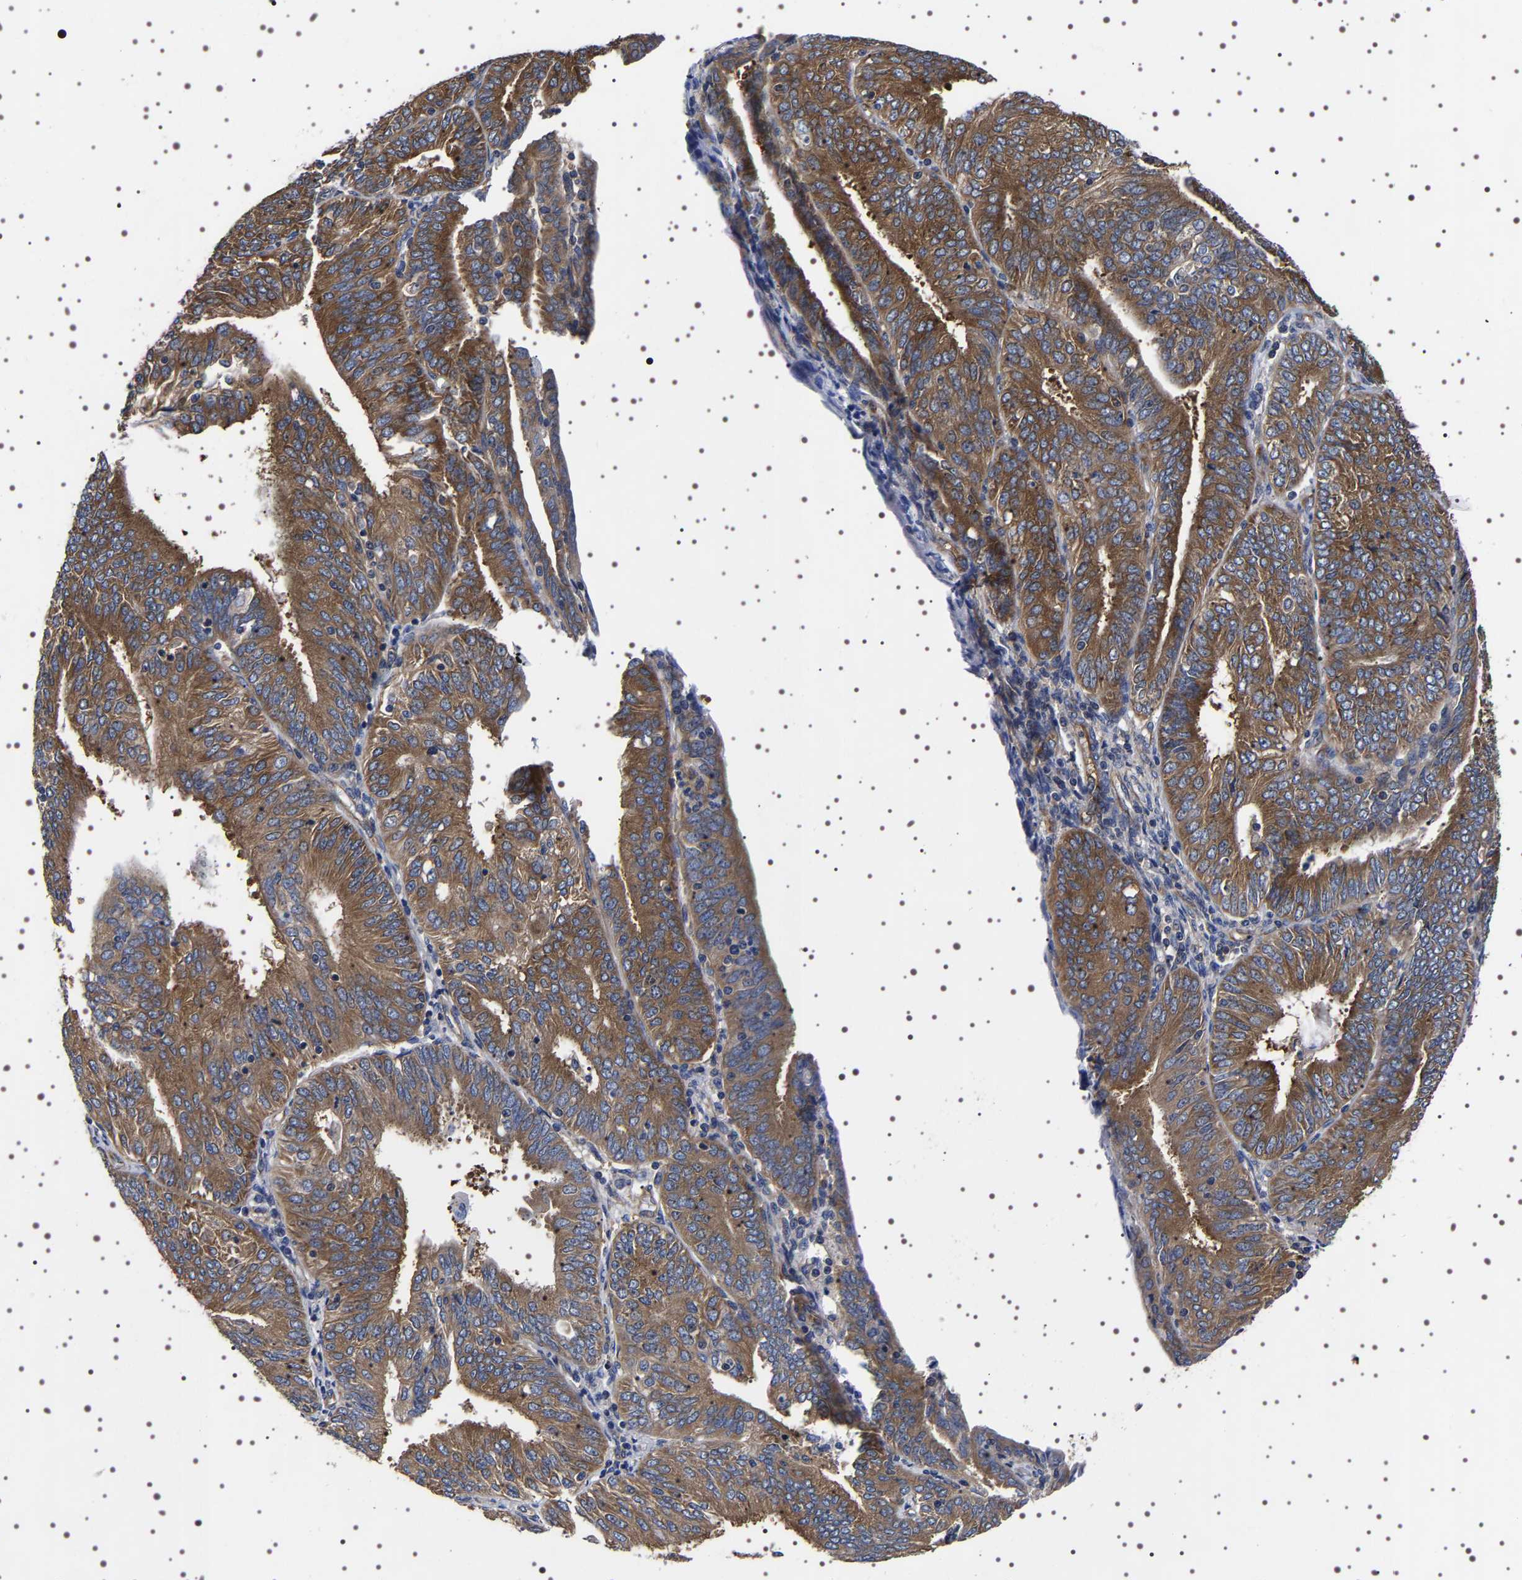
{"staining": {"intensity": "moderate", "quantity": ">75%", "location": "cytoplasmic/membranous"}, "tissue": "endometrial cancer", "cell_type": "Tumor cells", "image_type": "cancer", "snomed": [{"axis": "morphology", "description": "Adenocarcinoma, NOS"}, {"axis": "topography", "description": "Endometrium"}], "caption": "Protein analysis of endometrial cancer (adenocarcinoma) tissue reveals moderate cytoplasmic/membranous expression in approximately >75% of tumor cells.", "gene": "DARS1", "patient": {"sex": "female", "age": 58}}